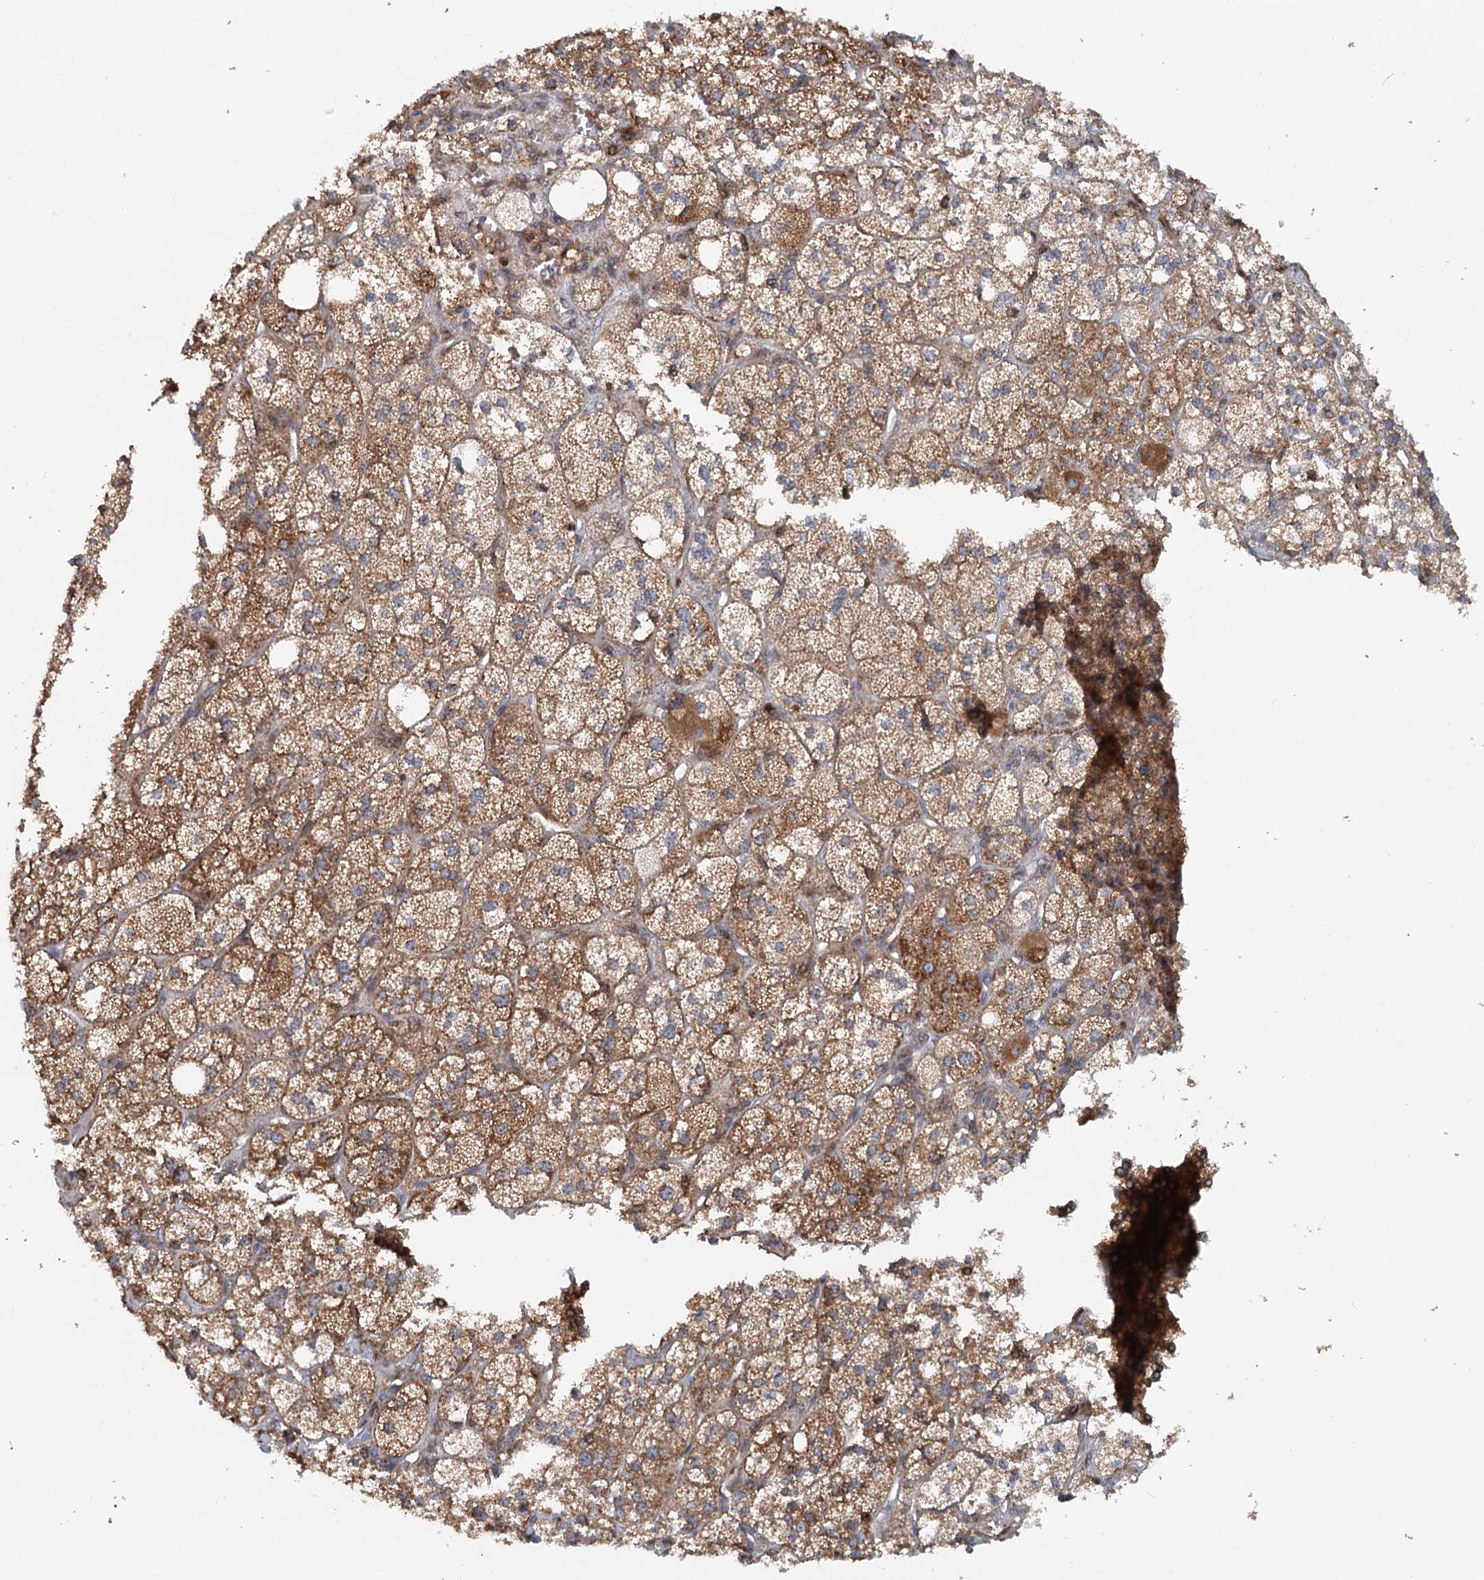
{"staining": {"intensity": "strong", "quantity": ">75%", "location": "cytoplasmic/membranous"}, "tissue": "adrenal gland", "cell_type": "Glandular cells", "image_type": "normal", "snomed": [{"axis": "morphology", "description": "Normal tissue, NOS"}, {"axis": "topography", "description": "Adrenal gland"}], "caption": "Immunohistochemistry (IHC) staining of benign adrenal gland, which demonstrates high levels of strong cytoplasmic/membranous positivity in approximately >75% of glandular cells indicating strong cytoplasmic/membranous protein positivity. The staining was performed using DAB (brown) for protein detection and nuclei were counterstained in hematoxylin (blue).", "gene": "RNF111", "patient": {"sex": "male", "age": 61}}